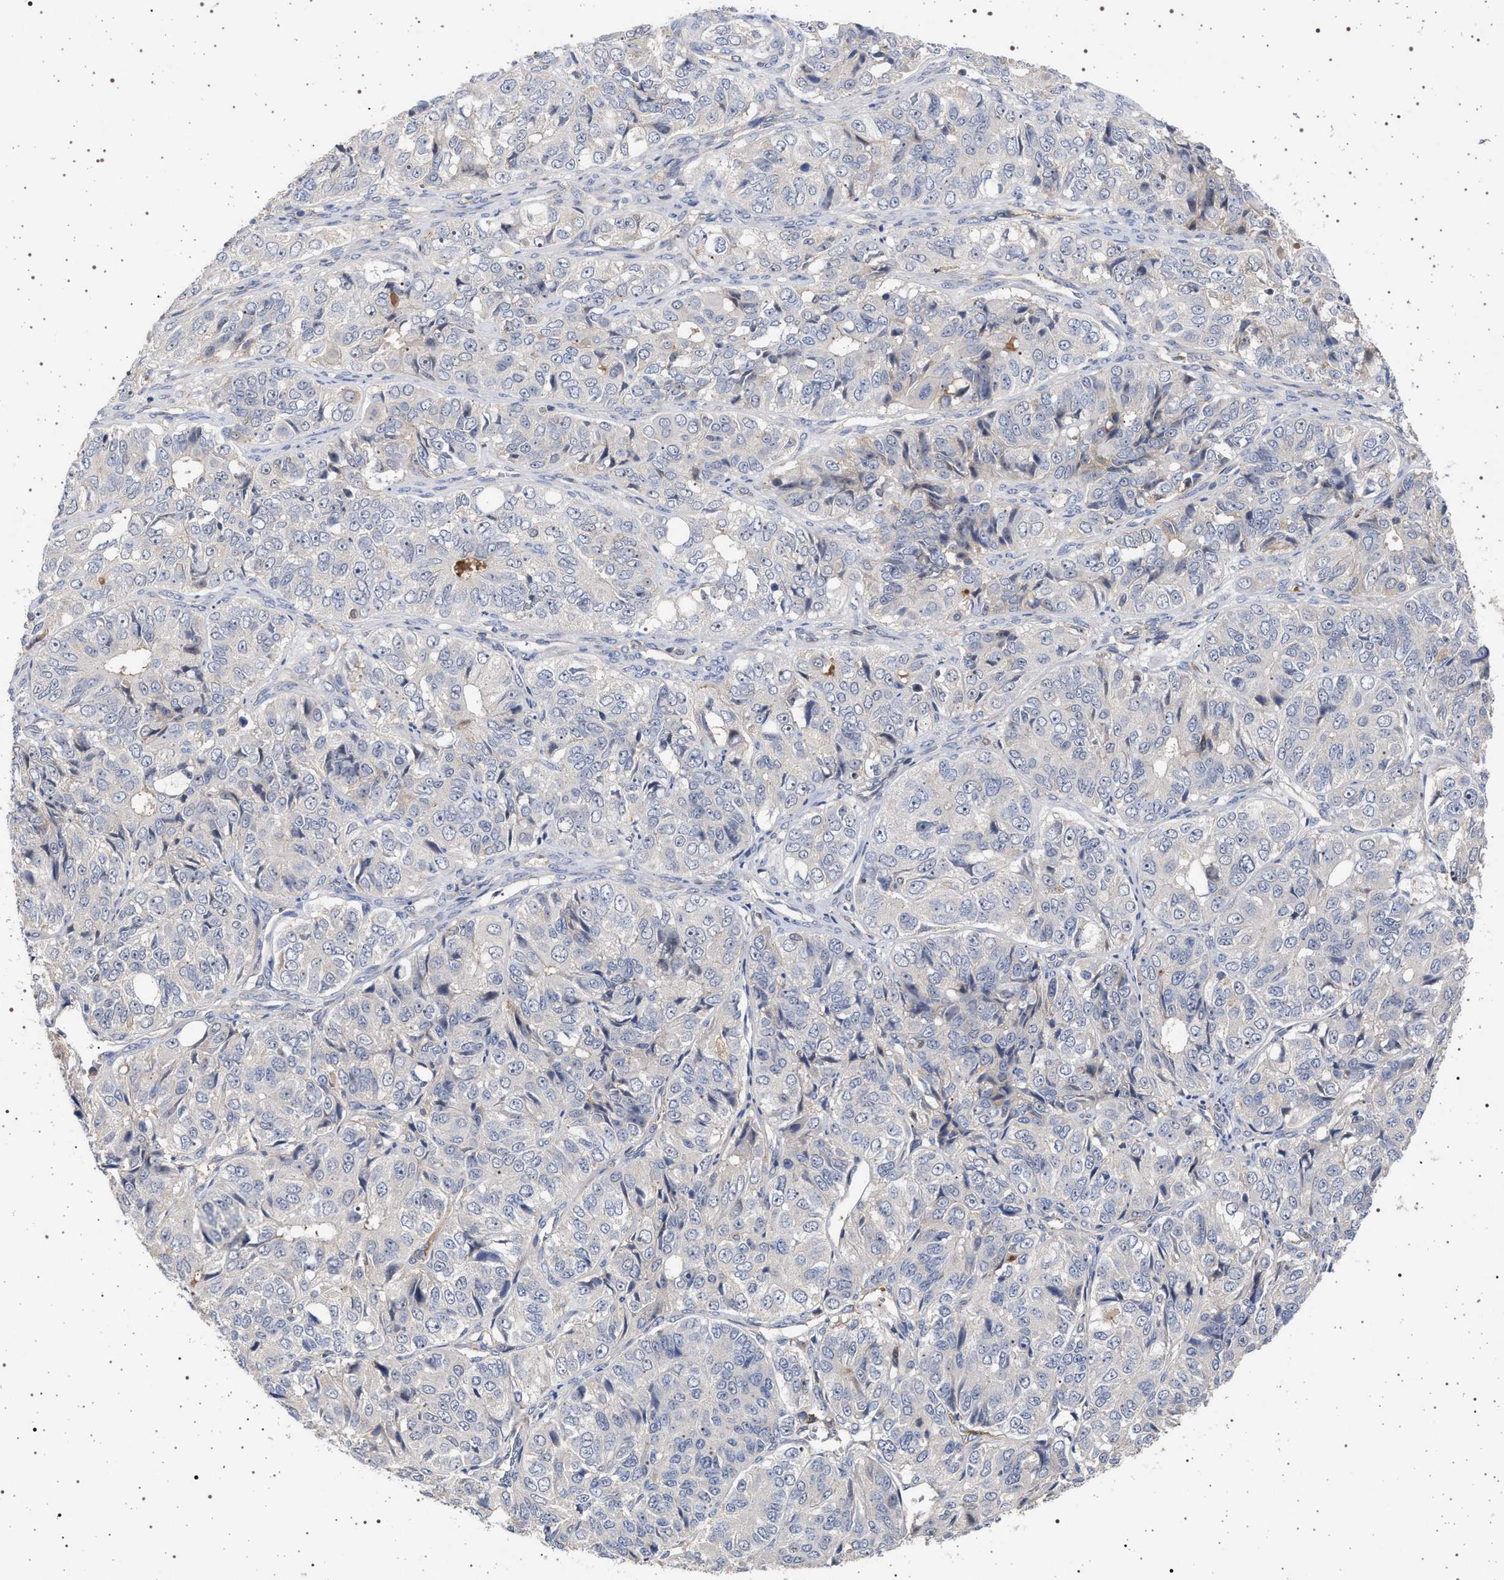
{"staining": {"intensity": "negative", "quantity": "none", "location": "none"}, "tissue": "ovarian cancer", "cell_type": "Tumor cells", "image_type": "cancer", "snomed": [{"axis": "morphology", "description": "Carcinoma, endometroid"}, {"axis": "topography", "description": "Ovary"}], "caption": "IHC of ovarian cancer displays no staining in tumor cells.", "gene": "RBM48", "patient": {"sex": "female", "age": 51}}